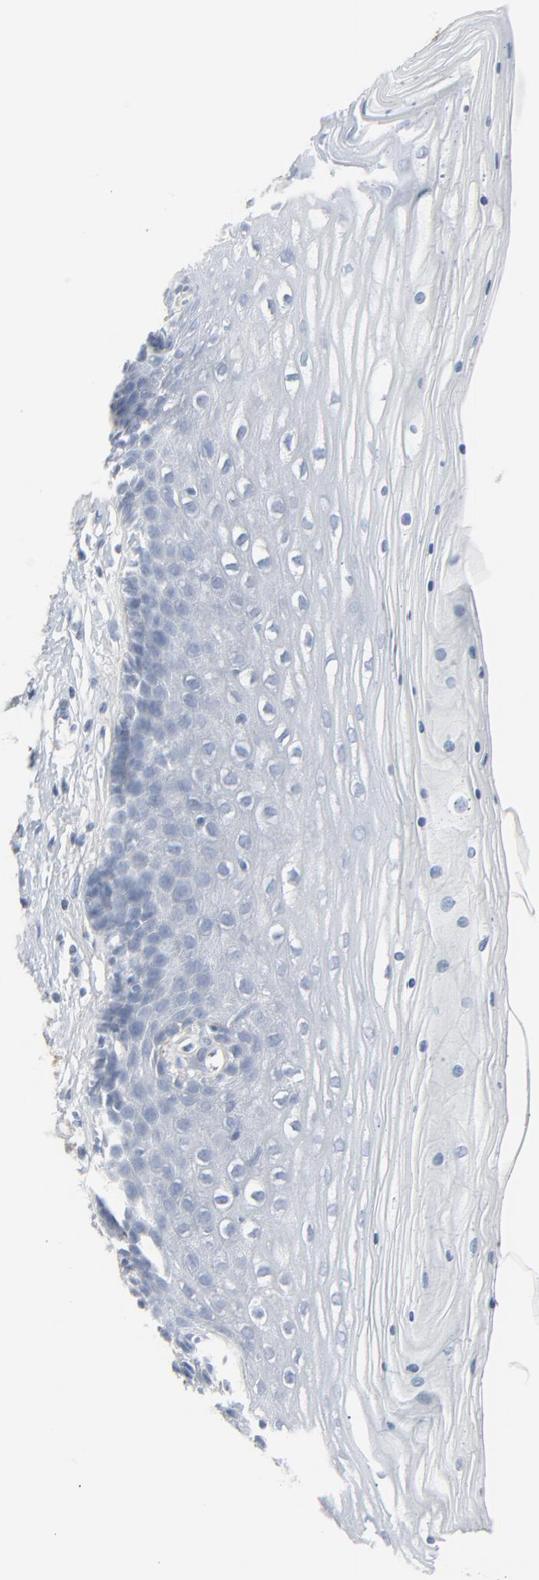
{"staining": {"intensity": "negative", "quantity": "none", "location": "none"}, "tissue": "cervix", "cell_type": "Glandular cells", "image_type": "normal", "snomed": [{"axis": "morphology", "description": "Normal tissue, NOS"}, {"axis": "topography", "description": "Cervix"}], "caption": "Benign cervix was stained to show a protein in brown. There is no significant positivity in glandular cells. Brightfield microscopy of immunohistochemistry stained with DAB (brown) and hematoxylin (blue), captured at high magnification.", "gene": "BGN", "patient": {"sex": "female", "age": 39}}